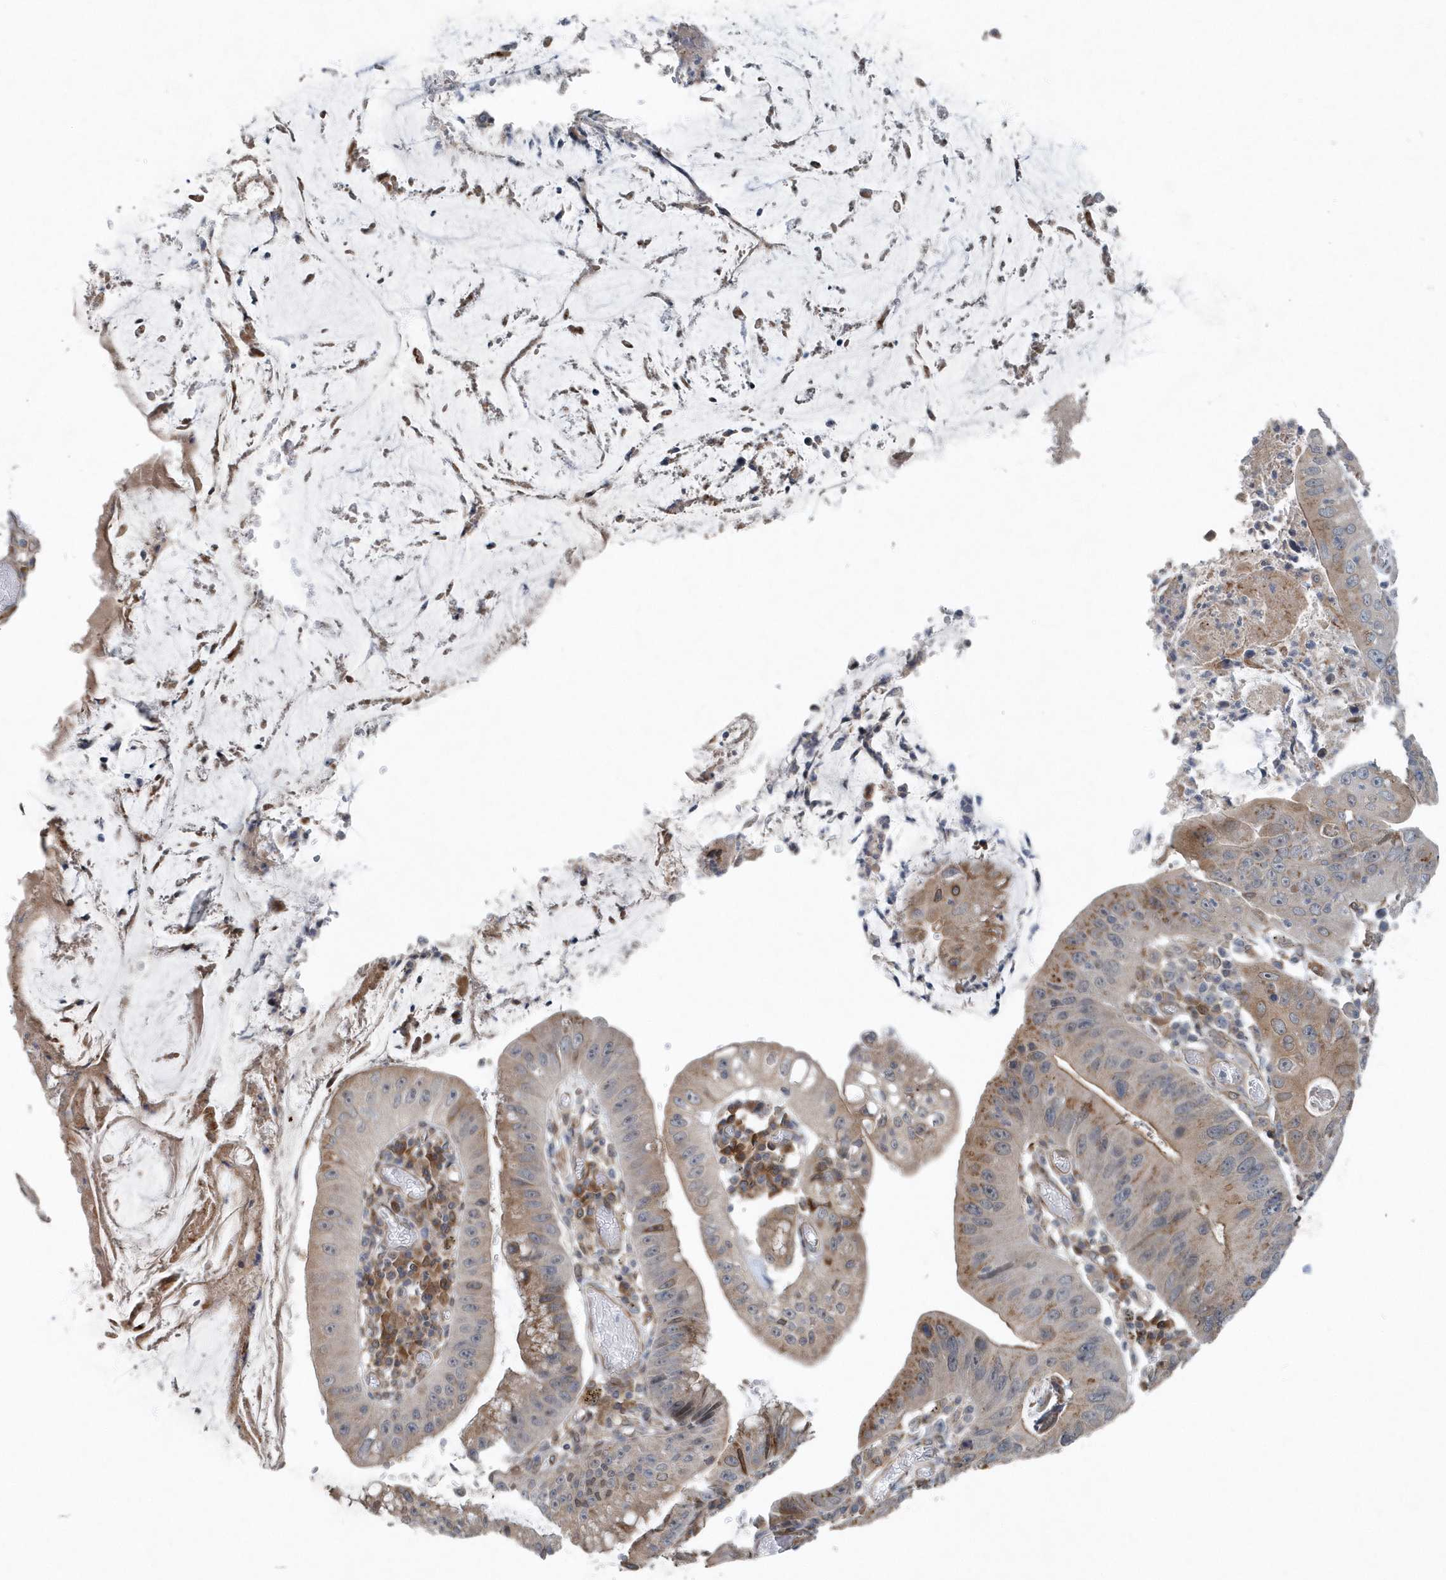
{"staining": {"intensity": "weak", "quantity": "25%-75%", "location": "cytoplasmic/membranous"}, "tissue": "stomach cancer", "cell_type": "Tumor cells", "image_type": "cancer", "snomed": [{"axis": "morphology", "description": "Adenocarcinoma, NOS"}, {"axis": "topography", "description": "Stomach"}], "caption": "A high-resolution photomicrograph shows IHC staining of stomach adenocarcinoma, which reveals weak cytoplasmic/membranous positivity in approximately 25%-75% of tumor cells.", "gene": "MCC", "patient": {"sex": "male", "age": 59}}